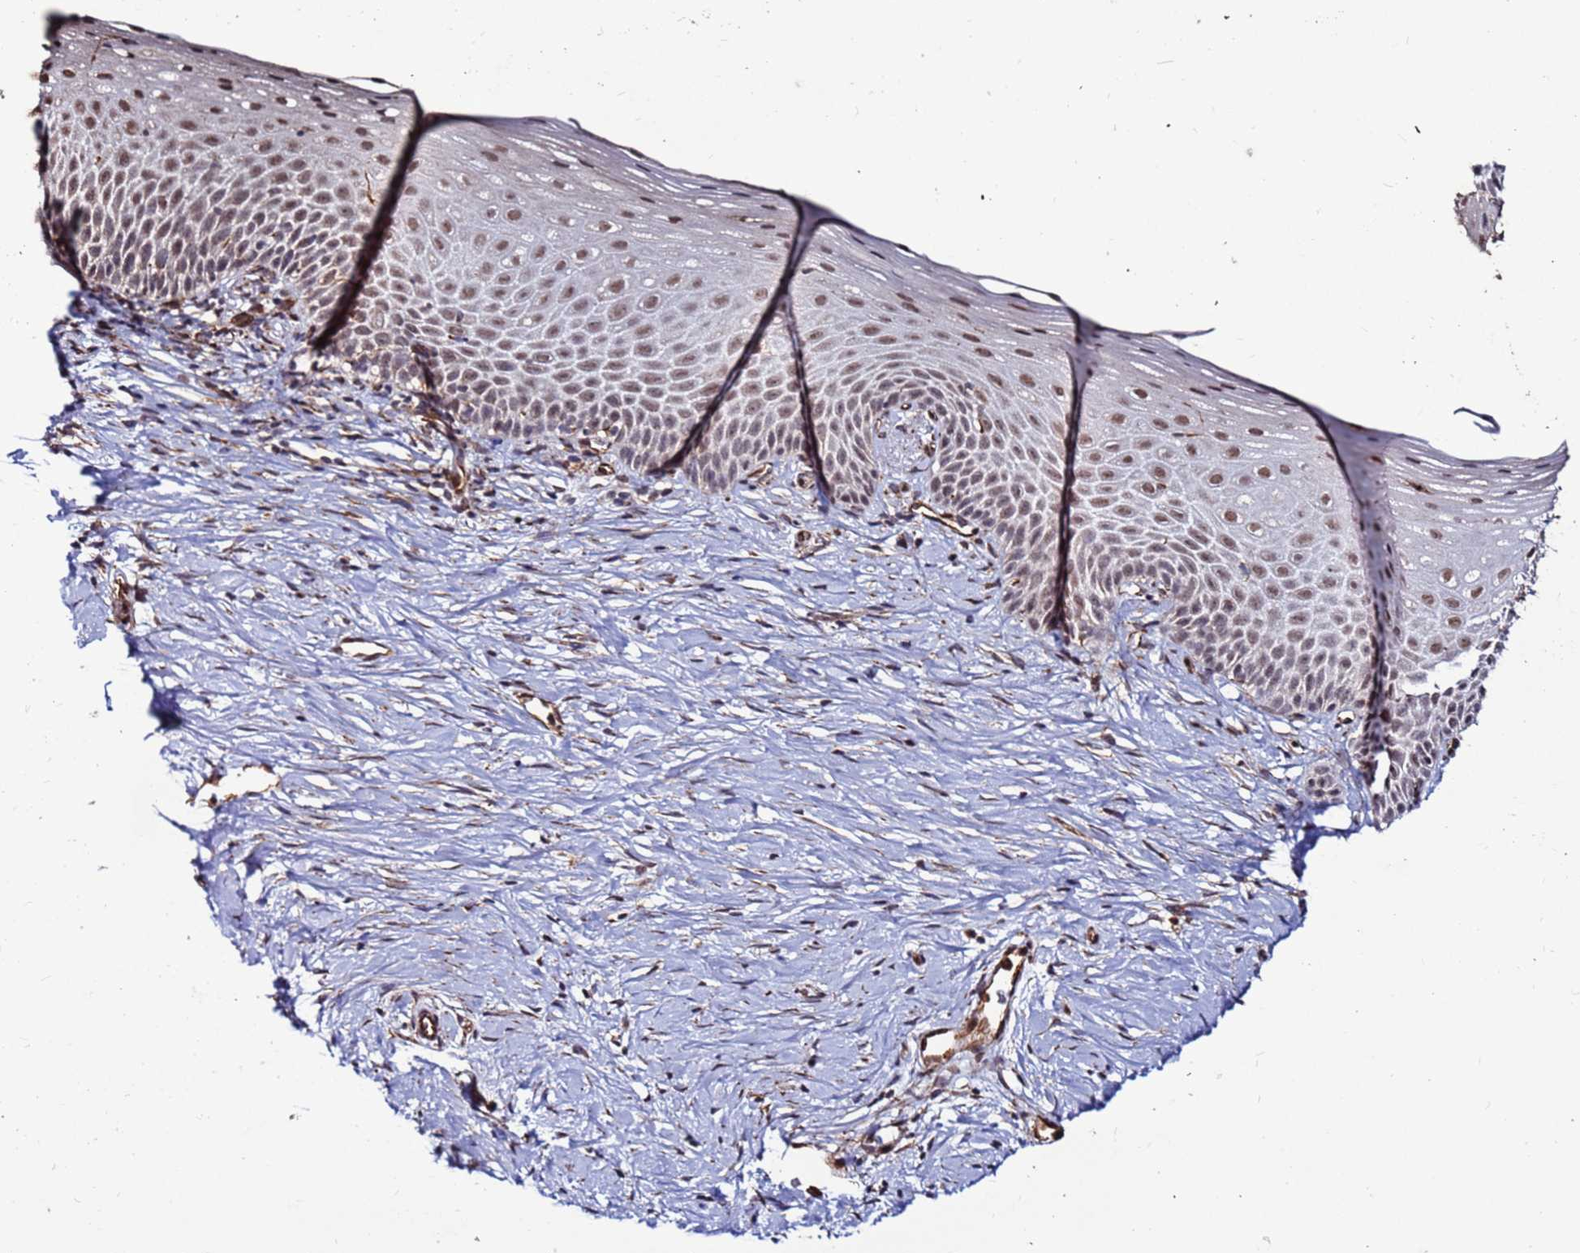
{"staining": {"intensity": "moderate", "quantity": "<25%", "location": "nuclear"}, "tissue": "cervix", "cell_type": "Glandular cells", "image_type": "normal", "snomed": [{"axis": "morphology", "description": "Normal tissue, NOS"}, {"axis": "topography", "description": "Cervix"}], "caption": "DAB (3,3'-diaminobenzidine) immunohistochemical staining of benign human cervix reveals moderate nuclear protein positivity in approximately <25% of glandular cells.", "gene": "CLK3", "patient": {"sex": "female", "age": 57}}